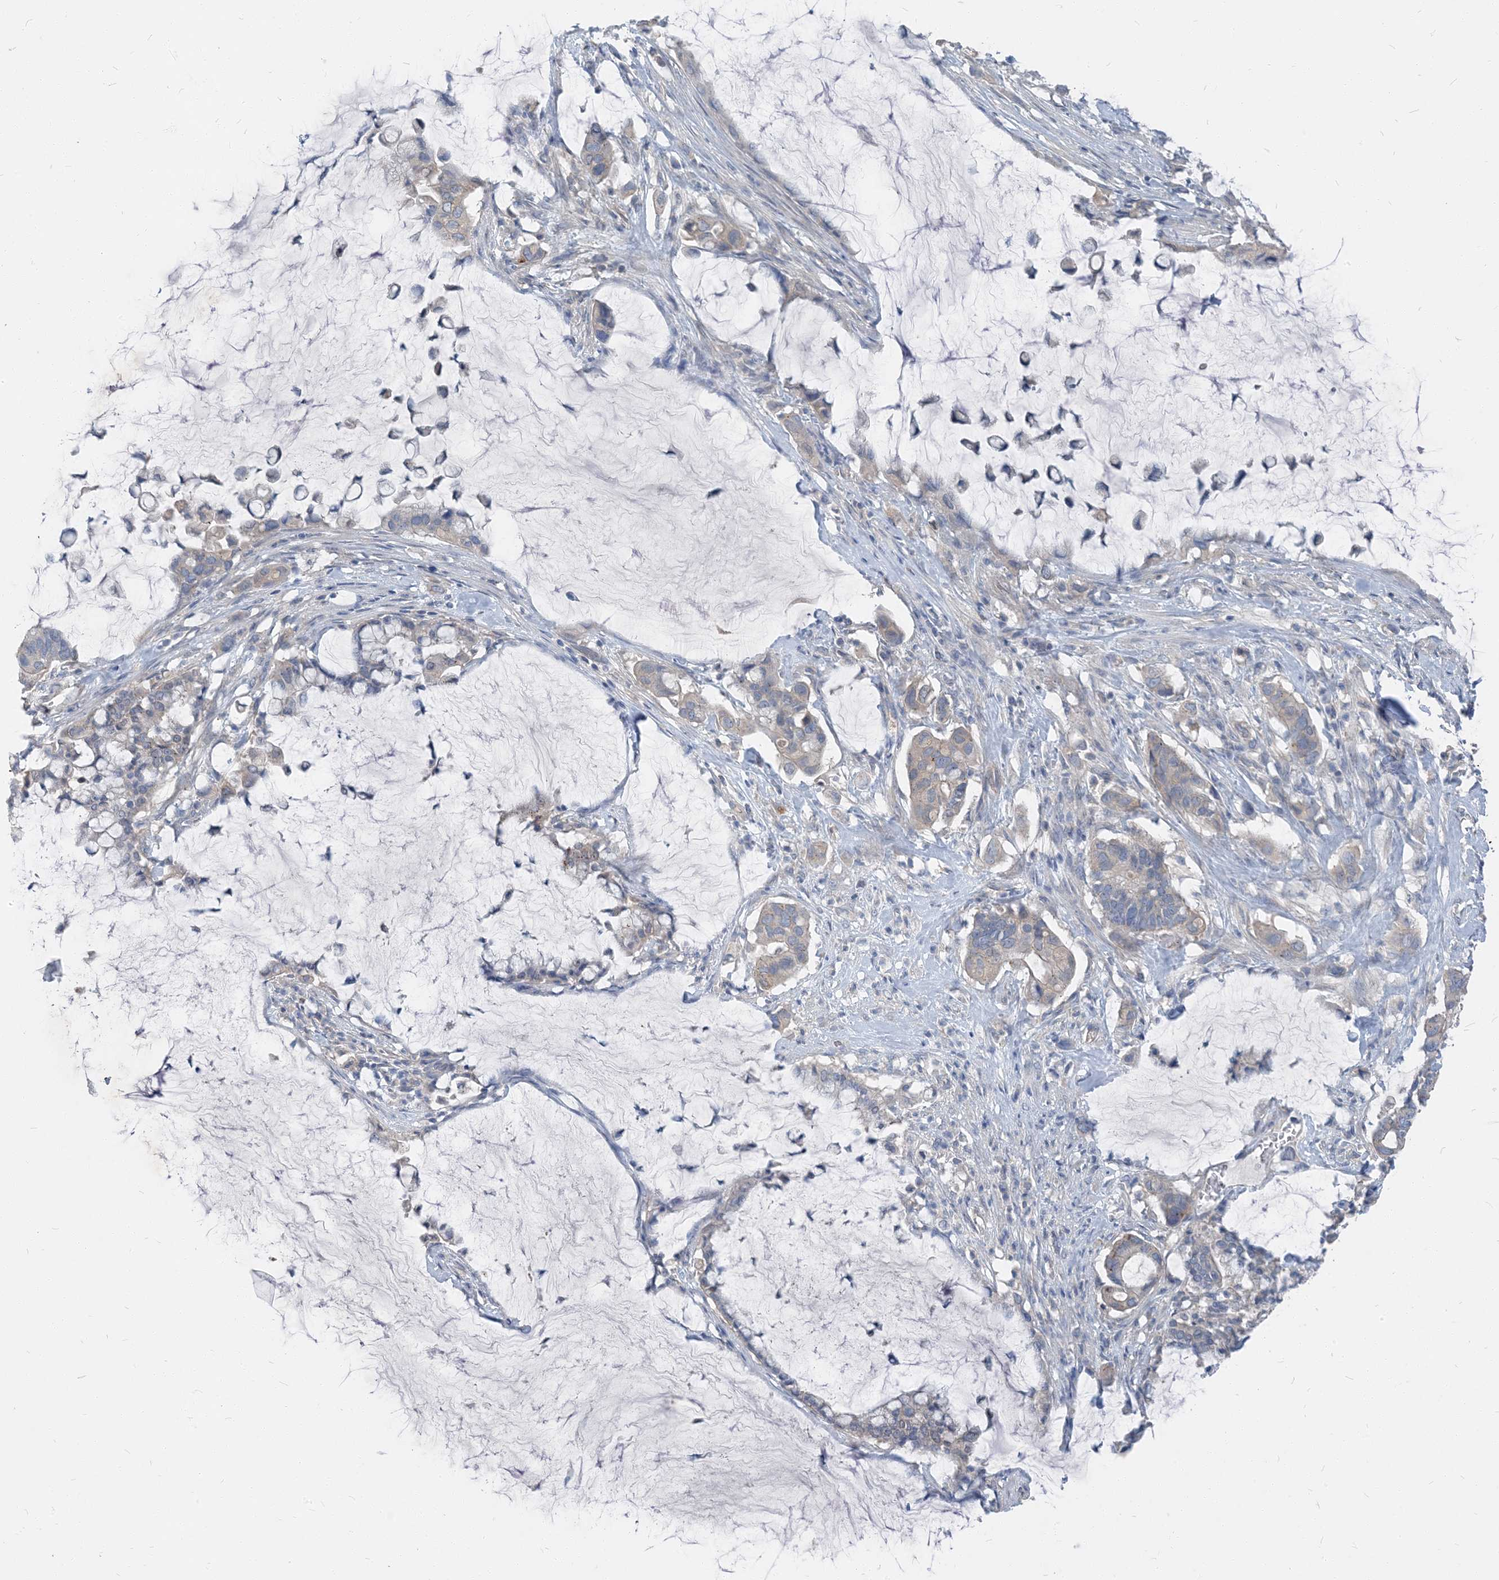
{"staining": {"intensity": "negative", "quantity": "none", "location": "none"}, "tissue": "pancreatic cancer", "cell_type": "Tumor cells", "image_type": "cancer", "snomed": [{"axis": "morphology", "description": "Adenocarcinoma, NOS"}, {"axis": "topography", "description": "Pancreas"}], "caption": "Tumor cells are negative for protein expression in human pancreatic cancer.", "gene": "NCOA7", "patient": {"sex": "male", "age": 41}}